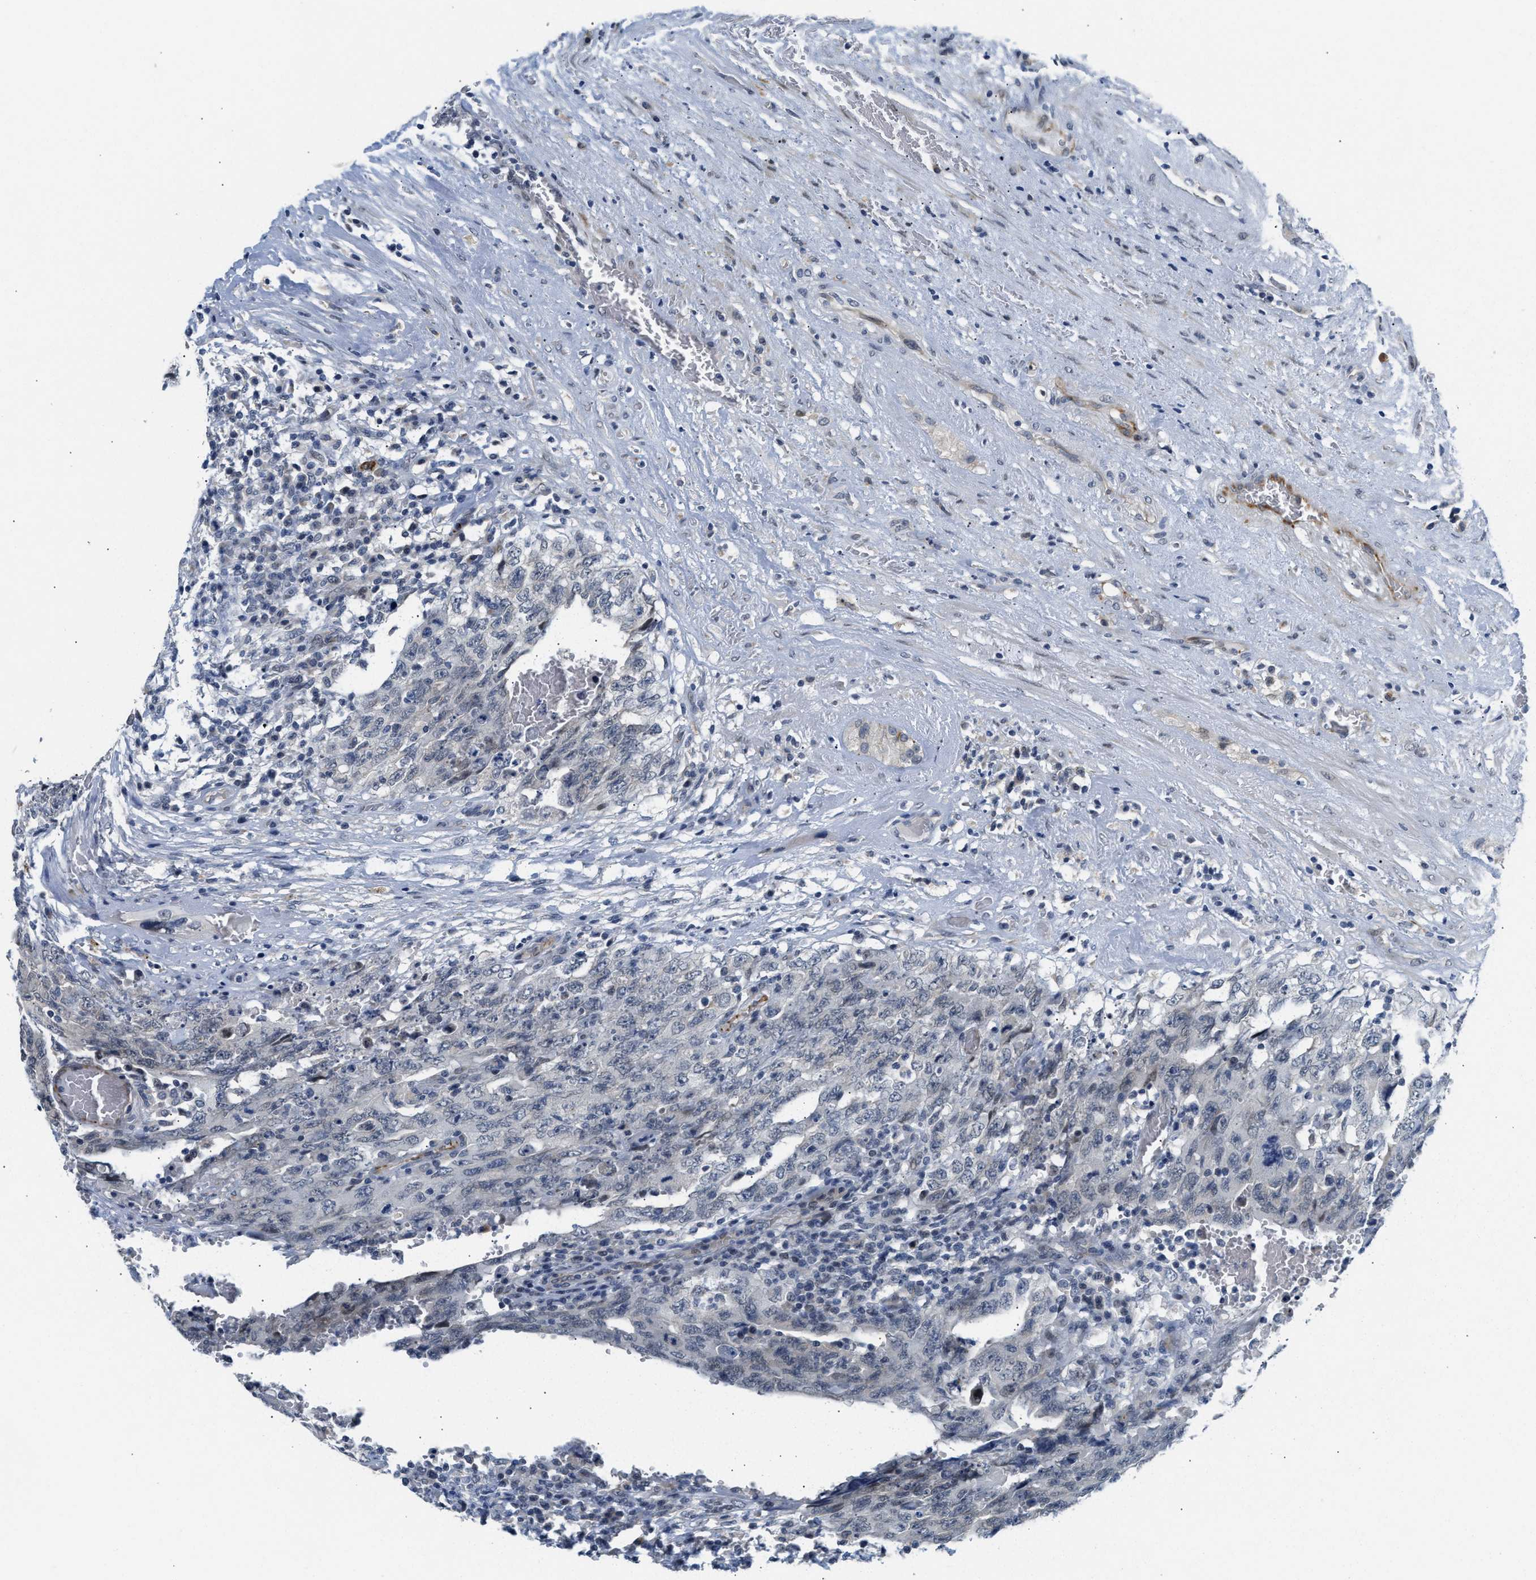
{"staining": {"intensity": "negative", "quantity": "none", "location": "none"}, "tissue": "testis cancer", "cell_type": "Tumor cells", "image_type": "cancer", "snomed": [{"axis": "morphology", "description": "Carcinoma, Embryonal, NOS"}, {"axis": "topography", "description": "Testis"}], "caption": "This photomicrograph is of testis cancer (embryonal carcinoma) stained with immunohistochemistry to label a protein in brown with the nuclei are counter-stained blue. There is no staining in tumor cells.", "gene": "PPM1H", "patient": {"sex": "male", "age": 26}}